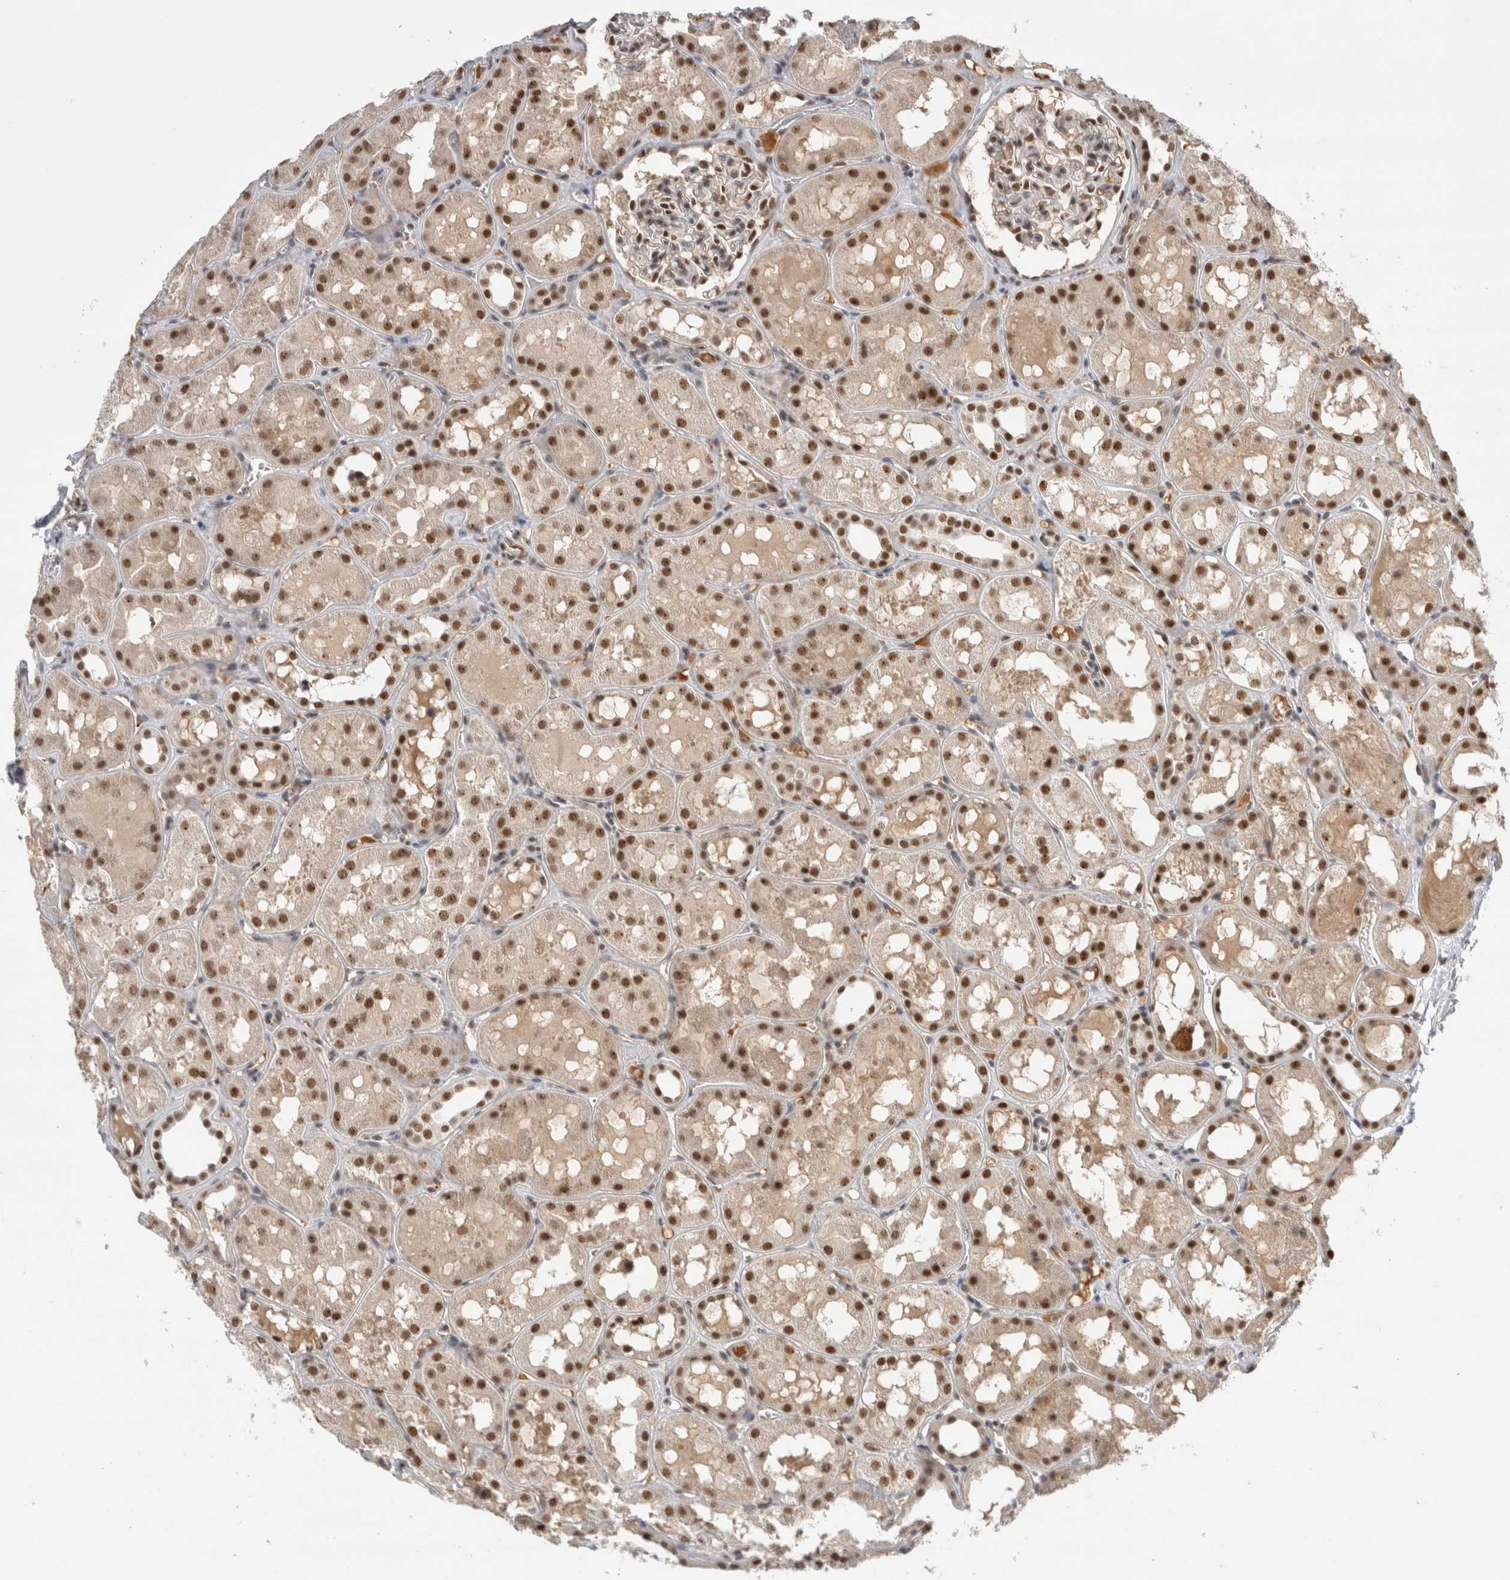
{"staining": {"intensity": "moderate", "quantity": "25%-75%", "location": "nuclear"}, "tissue": "kidney", "cell_type": "Cells in glomeruli", "image_type": "normal", "snomed": [{"axis": "morphology", "description": "Normal tissue, NOS"}, {"axis": "topography", "description": "Kidney"}, {"axis": "topography", "description": "Urinary bladder"}], "caption": "Protein expression analysis of unremarkable human kidney reveals moderate nuclear positivity in approximately 25%-75% of cells in glomeruli.", "gene": "ZNF24", "patient": {"sex": "male", "age": 16}}